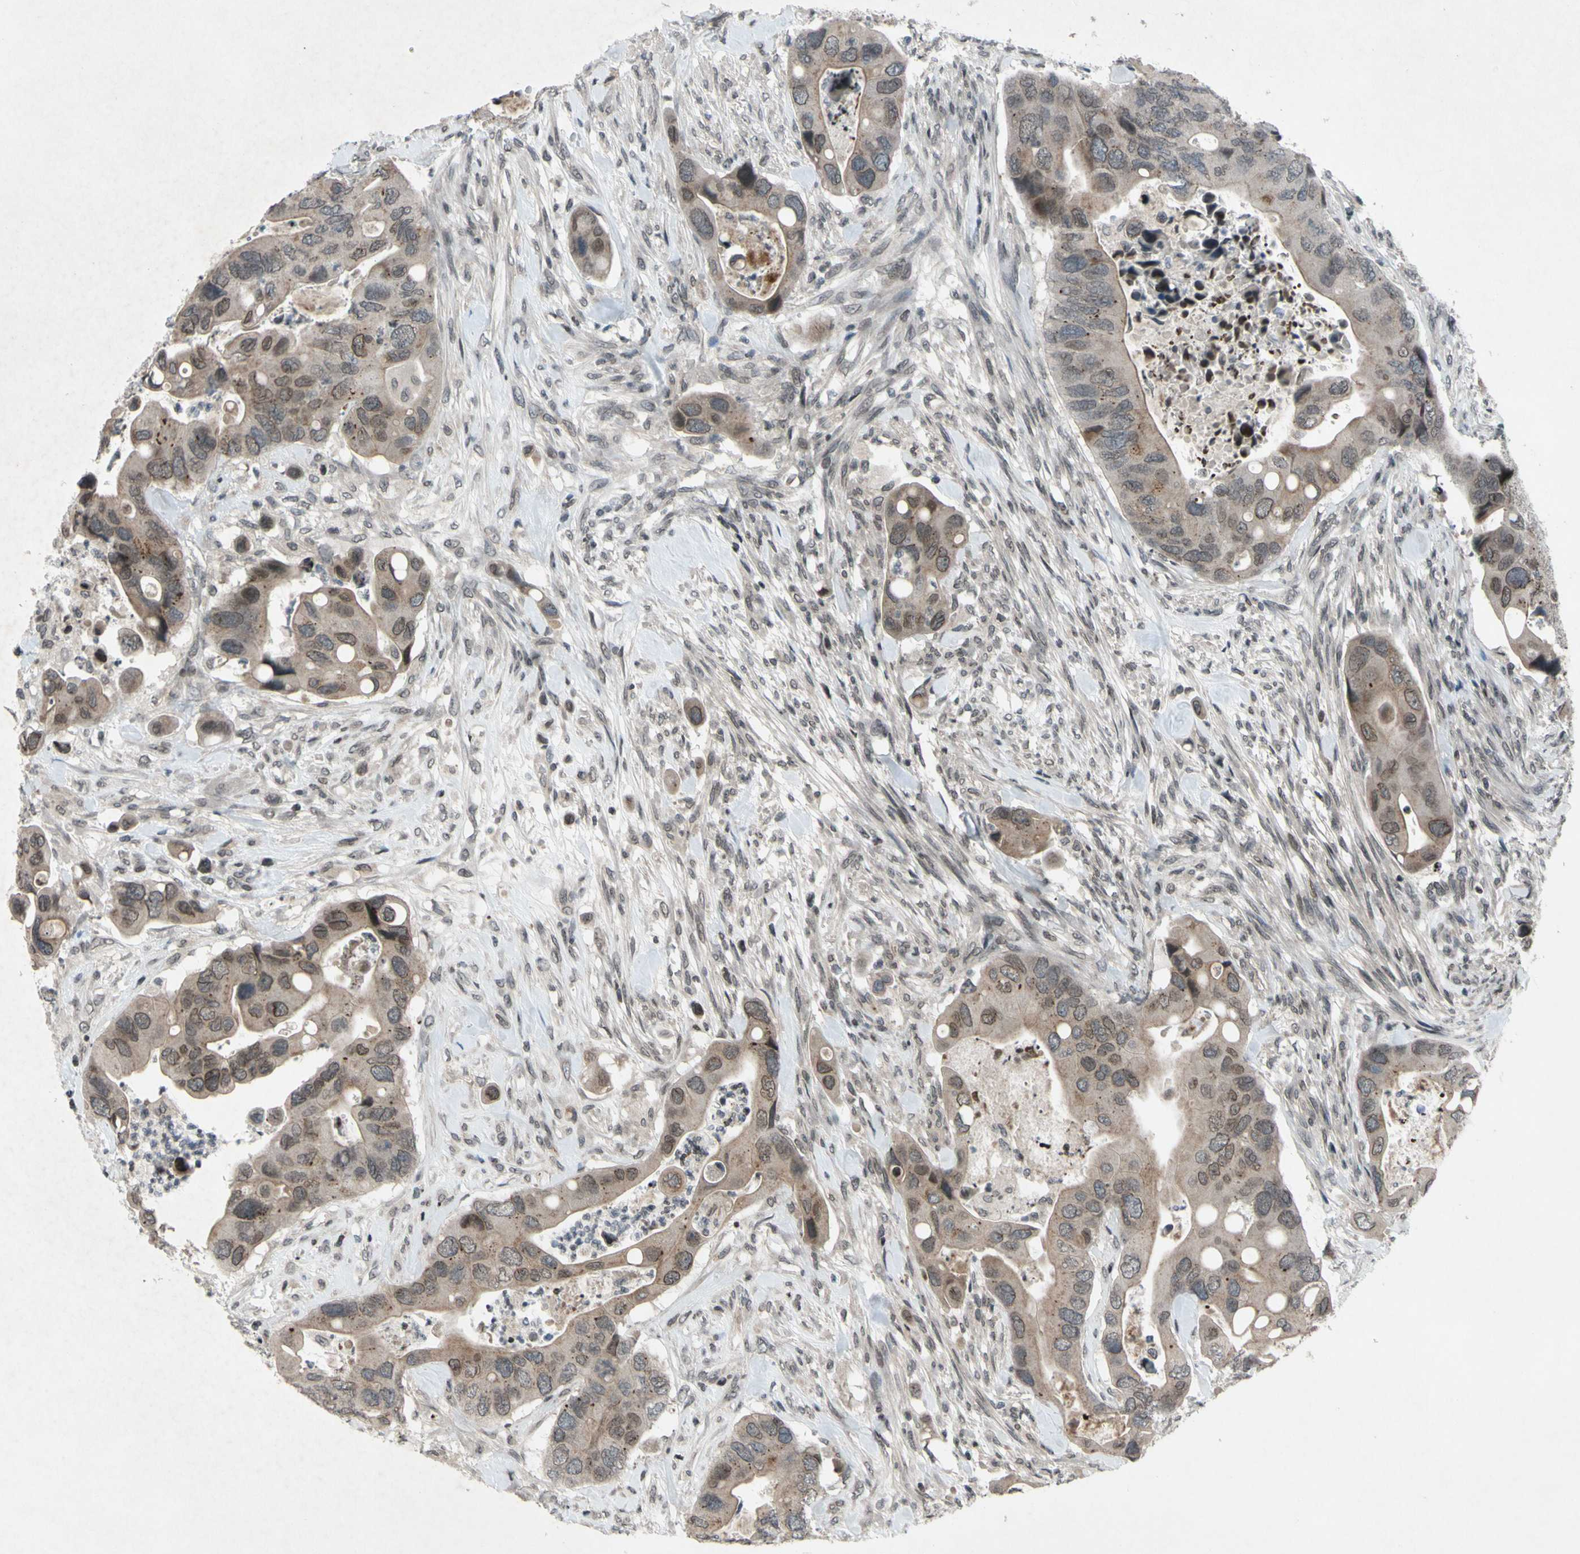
{"staining": {"intensity": "weak", "quantity": ">75%", "location": "cytoplasmic/membranous,nuclear"}, "tissue": "colorectal cancer", "cell_type": "Tumor cells", "image_type": "cancer", "snomed": [{"axis": "morphology", "description": "Adenocarcinoma, NOS"}, {"axis": "topography", "description": "Rectum"}], "caption": "Colorectal cancer tissue exhibits weak cytoplasmic/membranous and nuclear staining in approximately >75% of tumor cells (IHC, brightfield microscopy, high magnification).", "gene": "XPO1", "patient": {"sex": "female", "age": 57}}